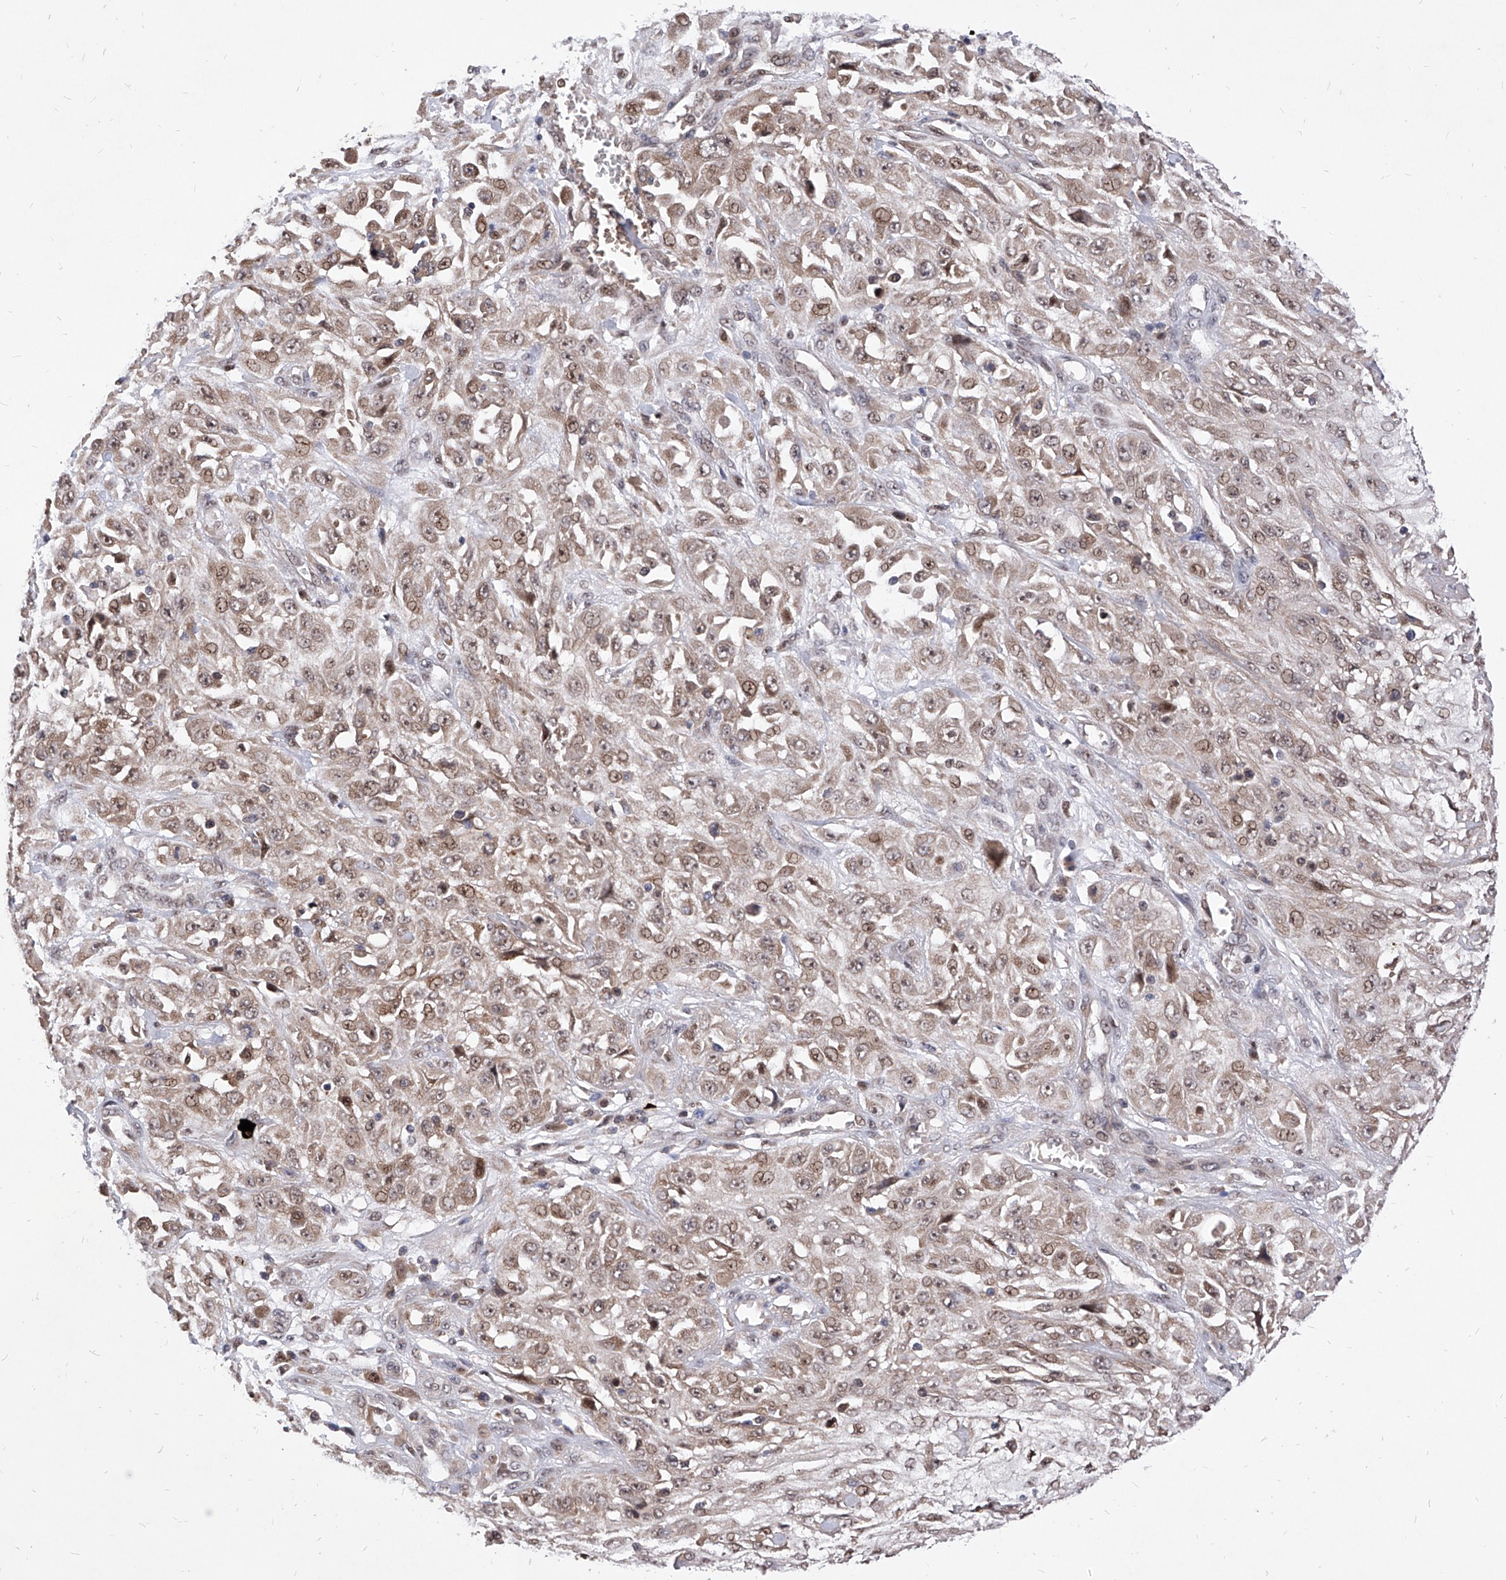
{"staining": {"intensity": "weak", "quantity": ">75%", "location": "cytoplasmic/membranous,nuclear"}, "tissue": "skin cancer", "cell_type": "Tumor cells", "image_type": "cancer", "snomed": [{"axis": "morphology", "description": "Squamous cell carcinoma, NOS"}, {"axis": "morphology", "description": "Squamous cell carcinoma, metastatic, NOS"}, {"axis": "topography", "description": "Skin"}, {"axis": "topography", "description": "Lymph node"}], "caption": "High-magnification brightfield microscopy of metastatic squamous cell carcinoma (skin) stained with DAB (3,3'-diaminobenzidine) (brown) and counterstained with hematoxylin (blue). tumor cells exhibit weak cytoplasmic/membranous and nuclear staining is seen in approximately>75% of cells.", "gene": "LGR4", "patient": {"sex": "male", "age": 75}}